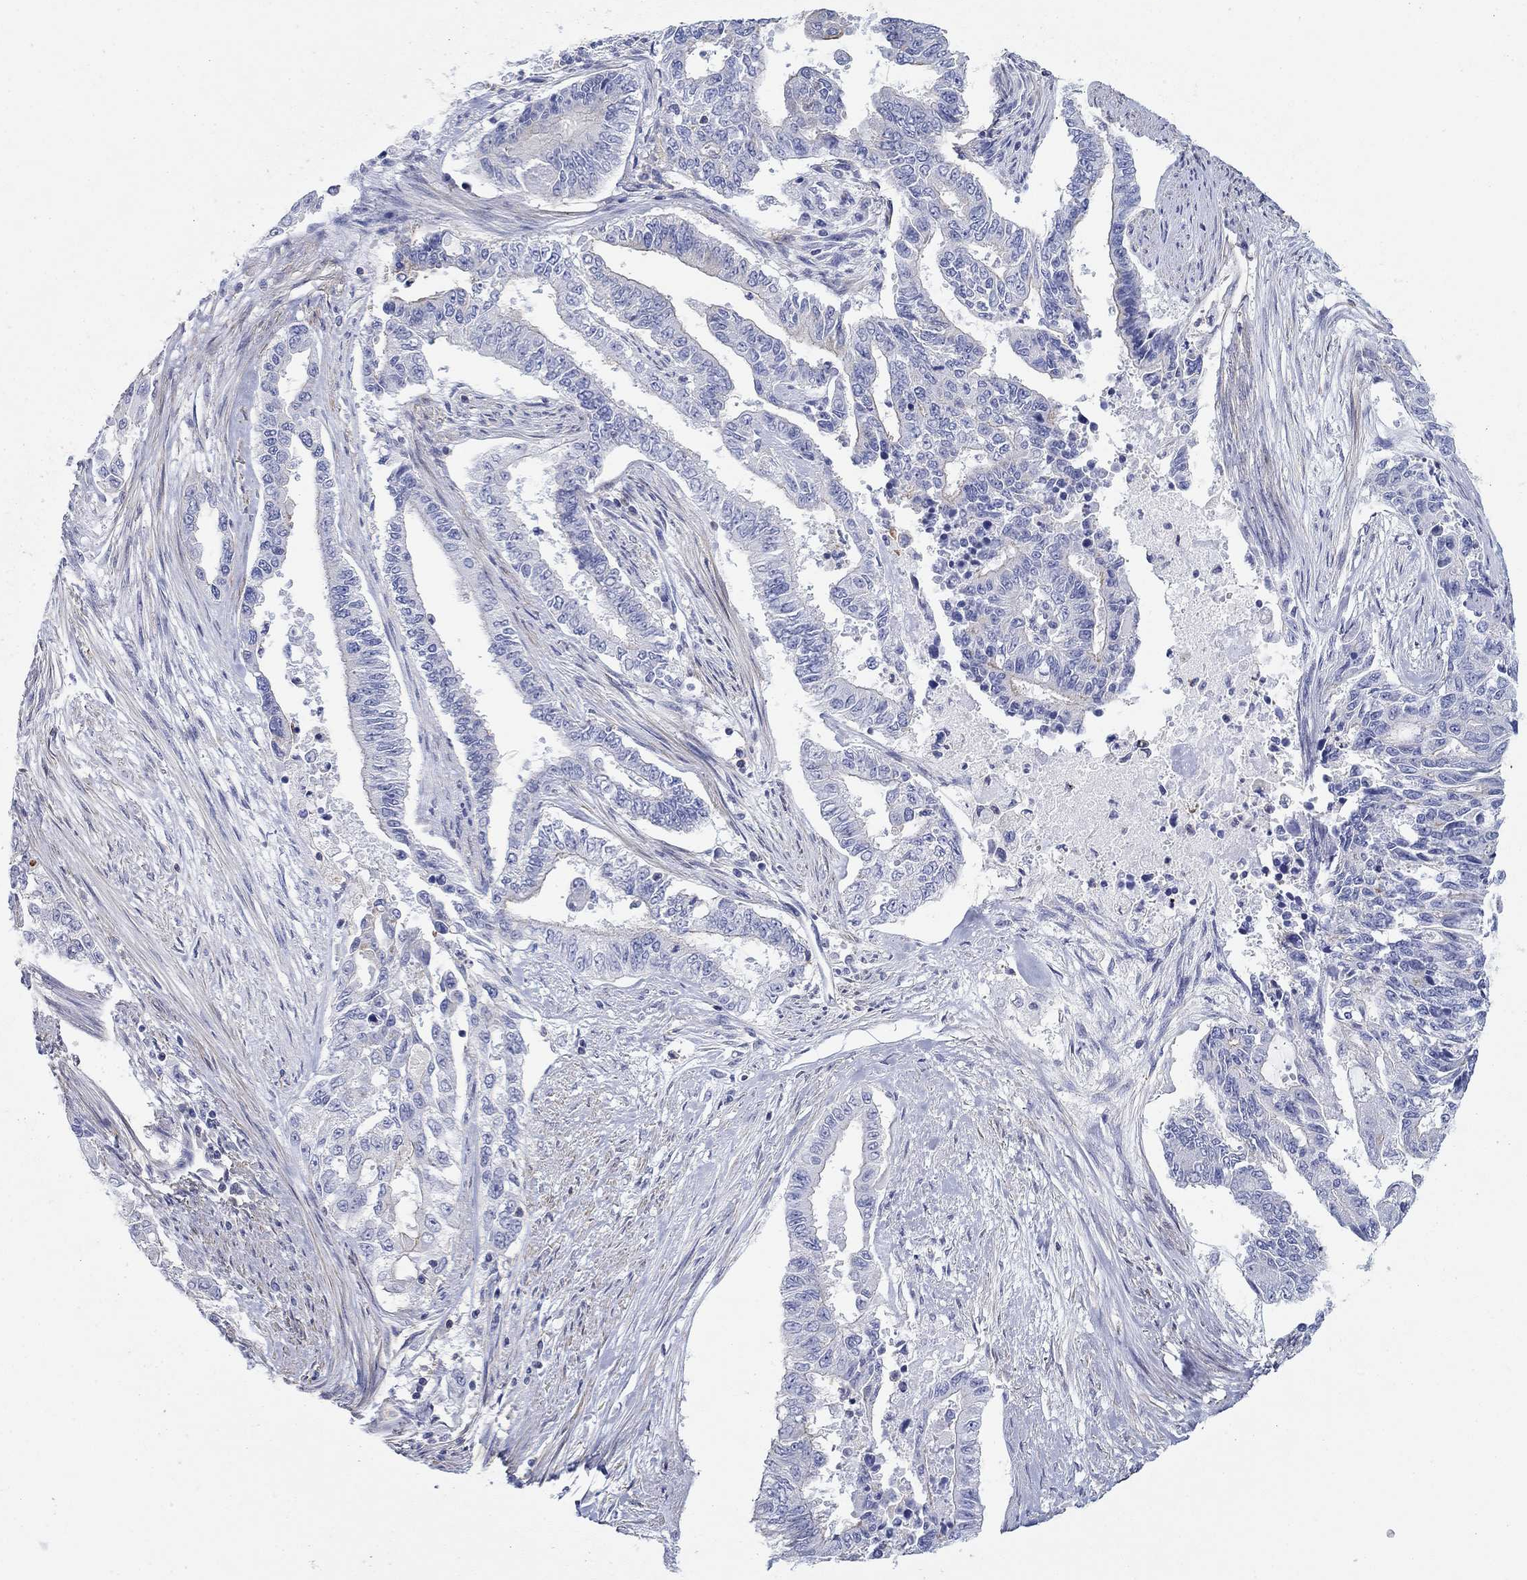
{"staining": {"intensity": "negative", "quantity": "none", "location": "none"}, "tissue": "endometrial cancer", "cell_type": "Tumor cells", "image_type": "cancer", "snomed": [{"axis": "morphology", "description": "Adenocarcinoma, NOS"}, {"axis": "topography", "description": "Uterus"}], "caption": "The photomicrograph reveals no significant expression in tumor cells of endometrial cancer.", "gene": "PPIL6", "patient": {"sex": "female", "age": 59}}